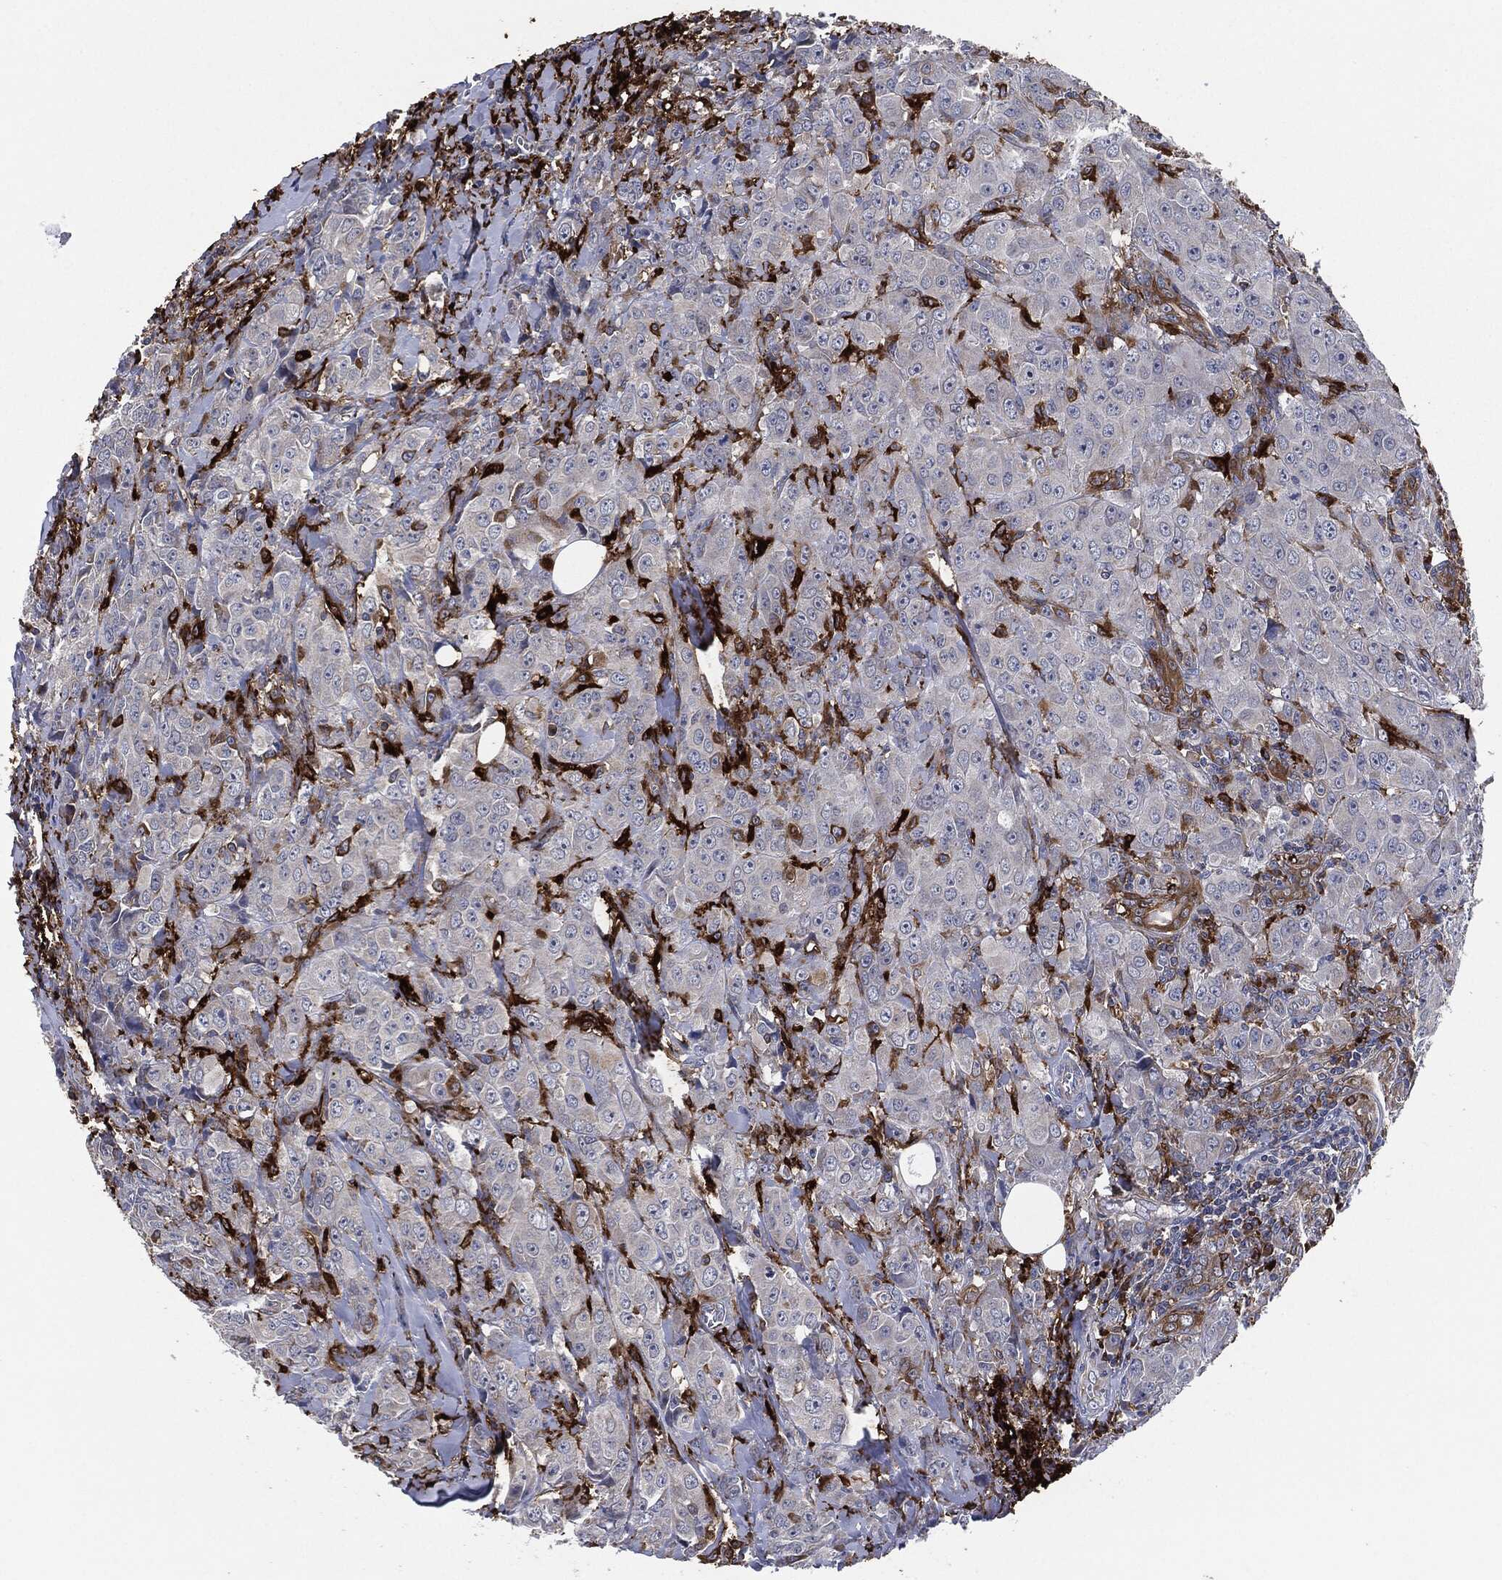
{"staining": {"intensity": "negative", "quantity": "none", "location": "none"}, "tissue": "breast cancer", "cell_type": "Tumor cells", "image_type": "cancer", "snomed": [{"axis": "morphology", "description": "Duct carcinoma"}, {"axis": "topography", "description": "Breast"}], "caption": "High power microscopy micrograph of an IHC image of breast cancer, revealing no significant staining in tumor cells.", "gene": "TMEM11", "patient": {"sex": "female", "age": 43}}